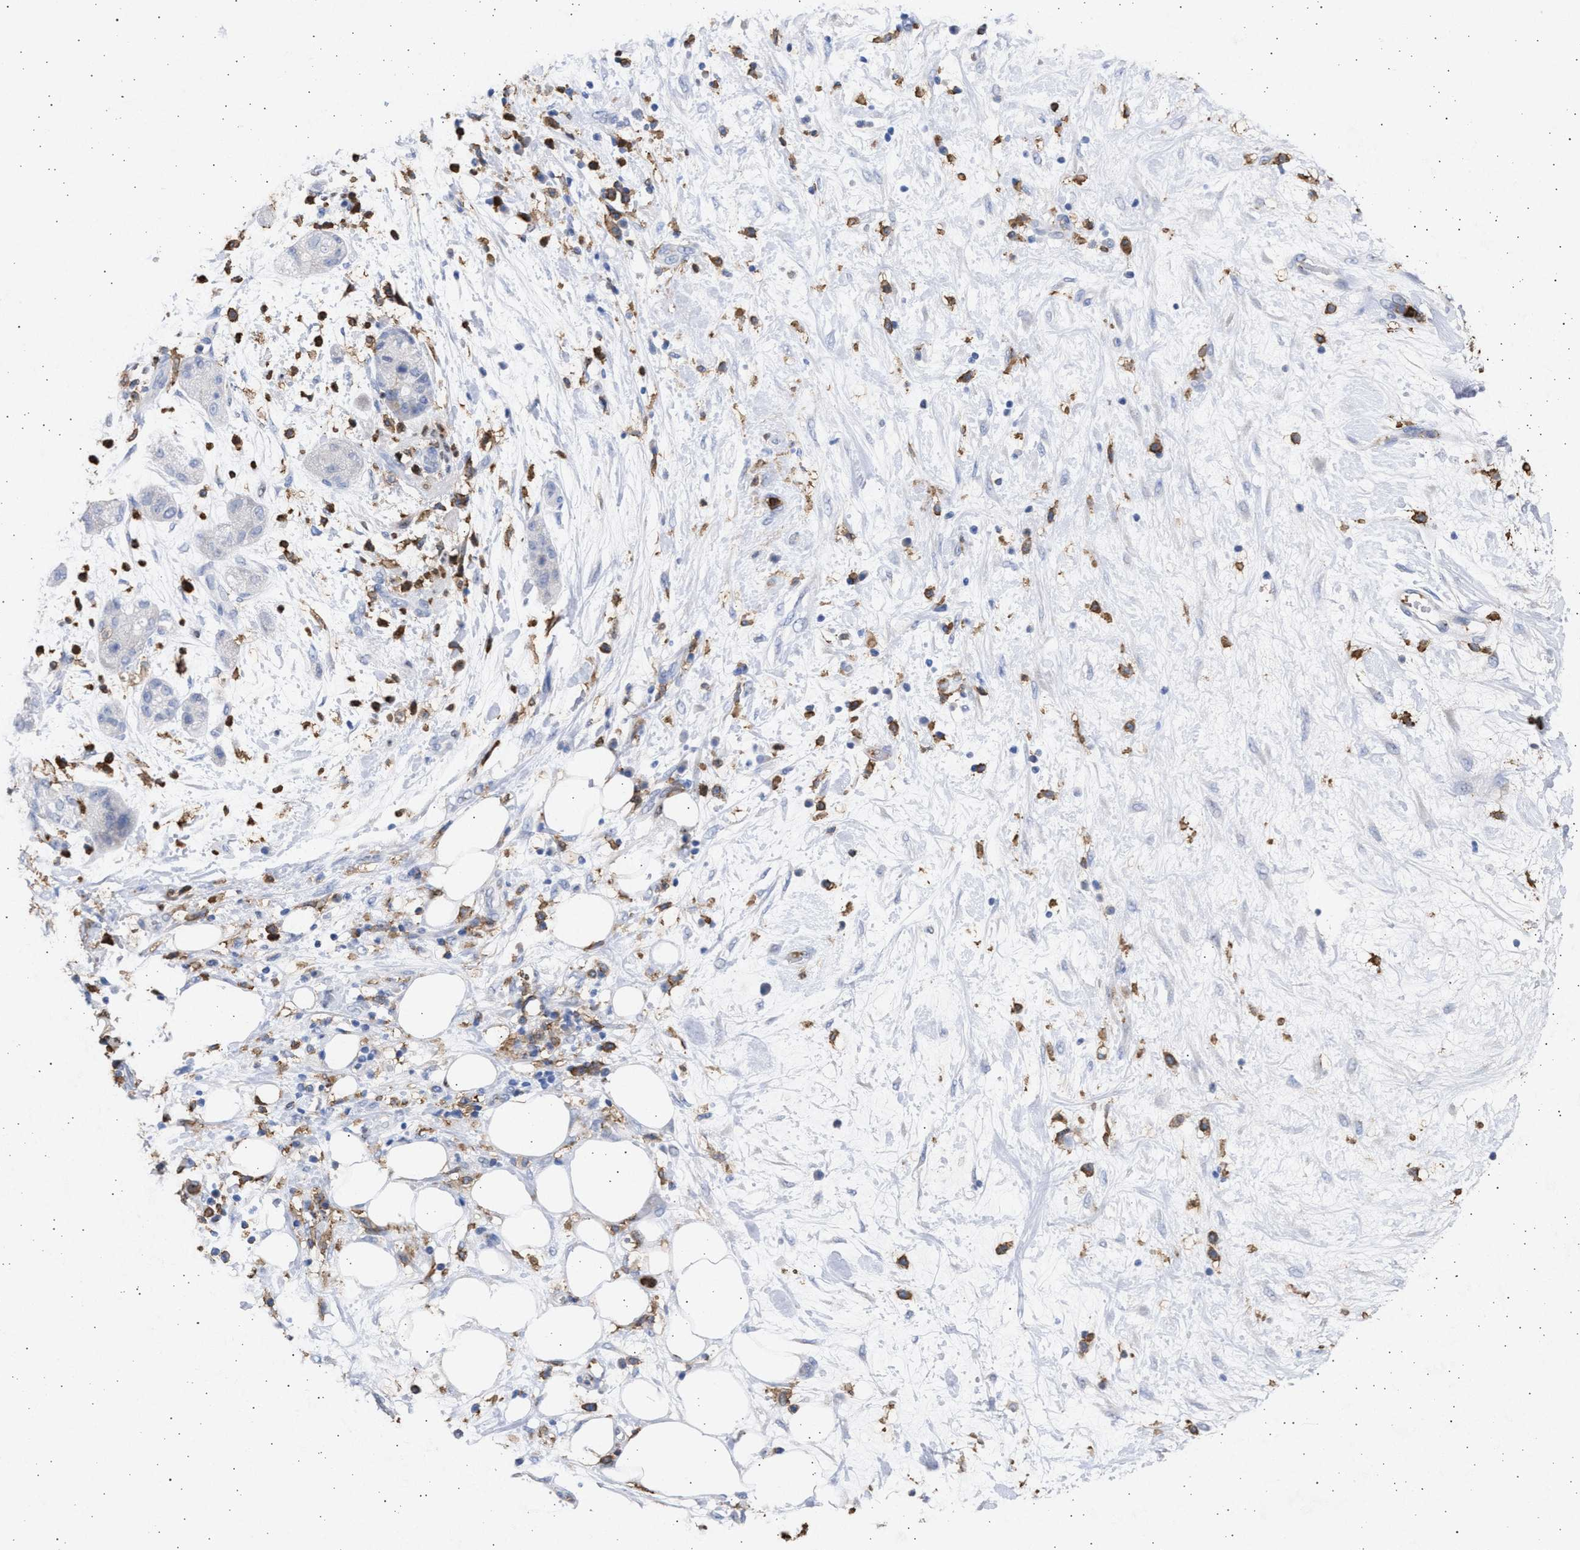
{"staining": {"intensity": "negative", "quantity": "none", "location": "none"}, "tissue": "pancreatic cancer", "cell_type": "Tumor cells", "image_type": "cancer", "snomed": [{"axis": "morphology", "description": "Adenocarcinoma, NOS"}, {"axis": "topography", "description": "Pancreas"}], "caption": "Protein analysis of pancreatic cancer (adenocarcinoma) reveals no significant staining in tumor cells. (Immunohistochemistry, brightfield microscopy, high magnification).", "gene": "FCER1A", "patient": {"sex": "female", "age": 78}}